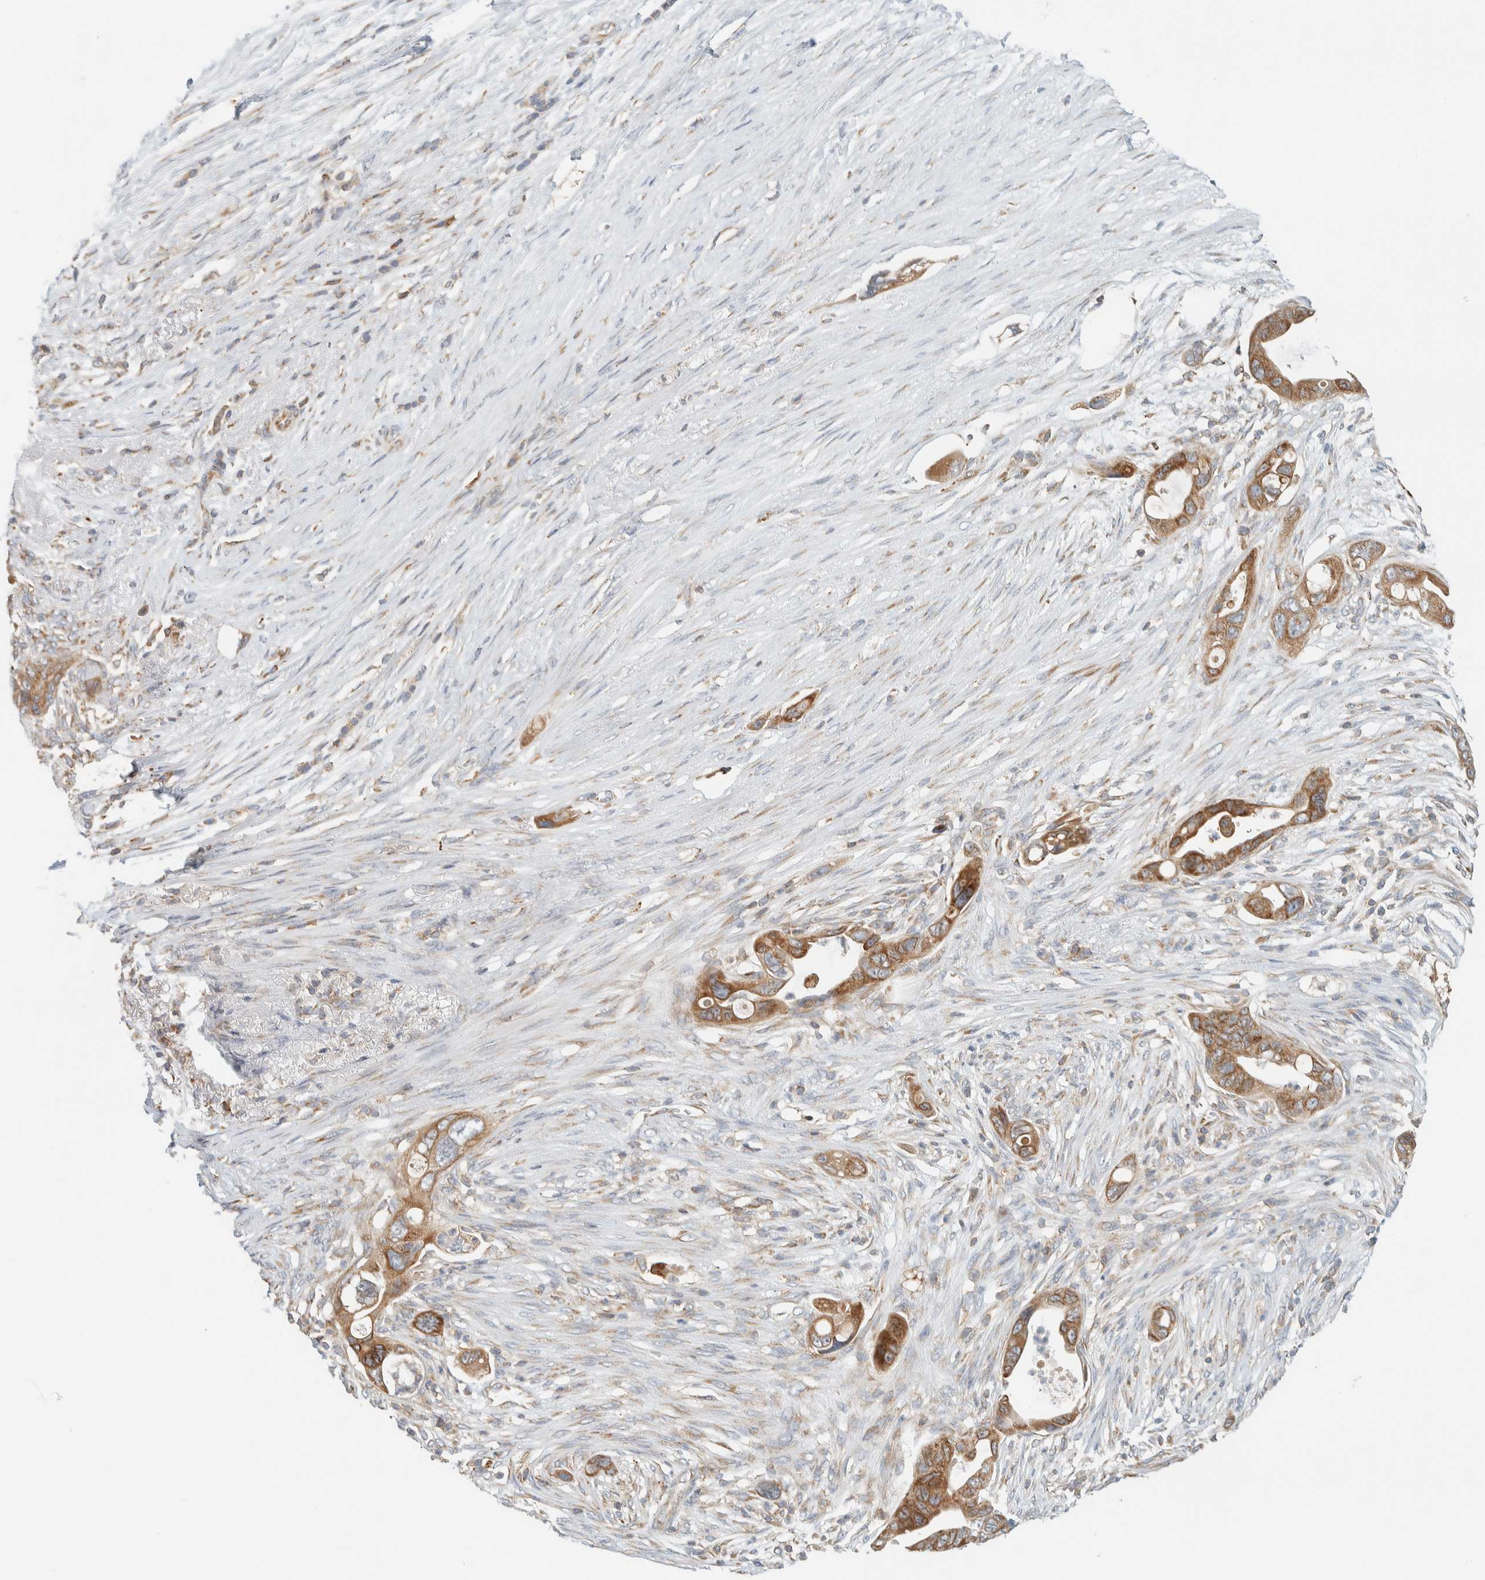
{"staining": {"intensity": "moderate", "quantity": ">75%", "location": "cytoplasmic/membranous"}, "tissue": "pancreatic cancer", "cell_type": "Tumor cells", "image_type": "cancer", "snomed": [{"axis": "morphology", "description": "Adenocarcinoma, NOS"}, {"axis": "topography", "description": "Pancreas"}], "caption": "Tumor cells show medium levels of moderate cytoplasmic/membranous positivity in about >75% of cells in pancreatic cancer.", "gene": "CCDC57", "patient": {"sex": "female", "age": 72}}